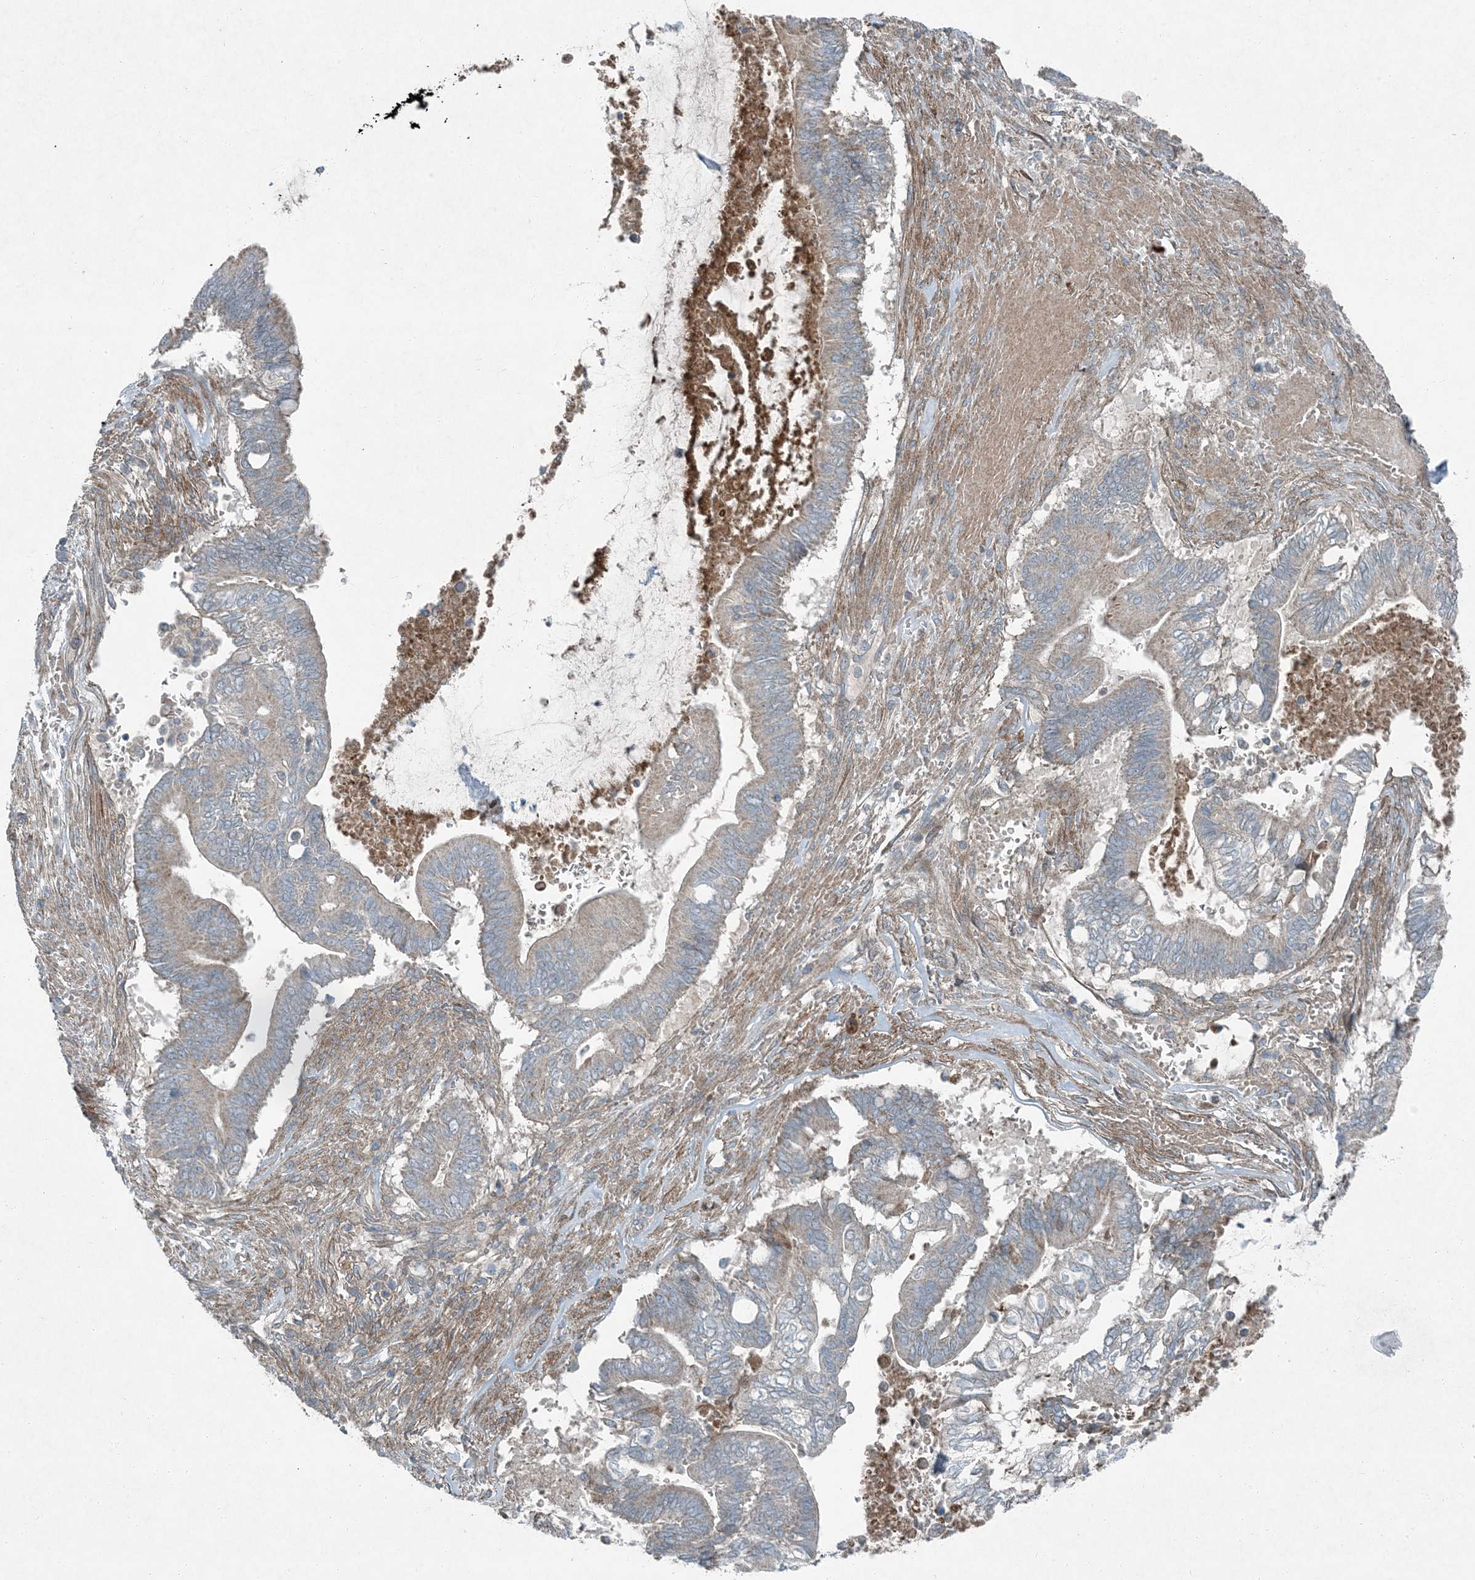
{"staining": {"intensity": "weak", "quantity": "<25%", "location": "cytoplasmic/membranous"}, "tissue": "pancreatic cancer", "cell_type": "Tumor cells", "image_type": "cancer", "snomed": [{"axis": "morphology", "description": "Adenocarcinoma, NOS"}, {"axis": "topography", "description": "Pancreas"}], "caption": "Tumor cells are negative for brown protein staining in pancreatic cancer (adenocarcinoma).", "gene": "APOM", "patient": {"sex": "male", "age": 68}}